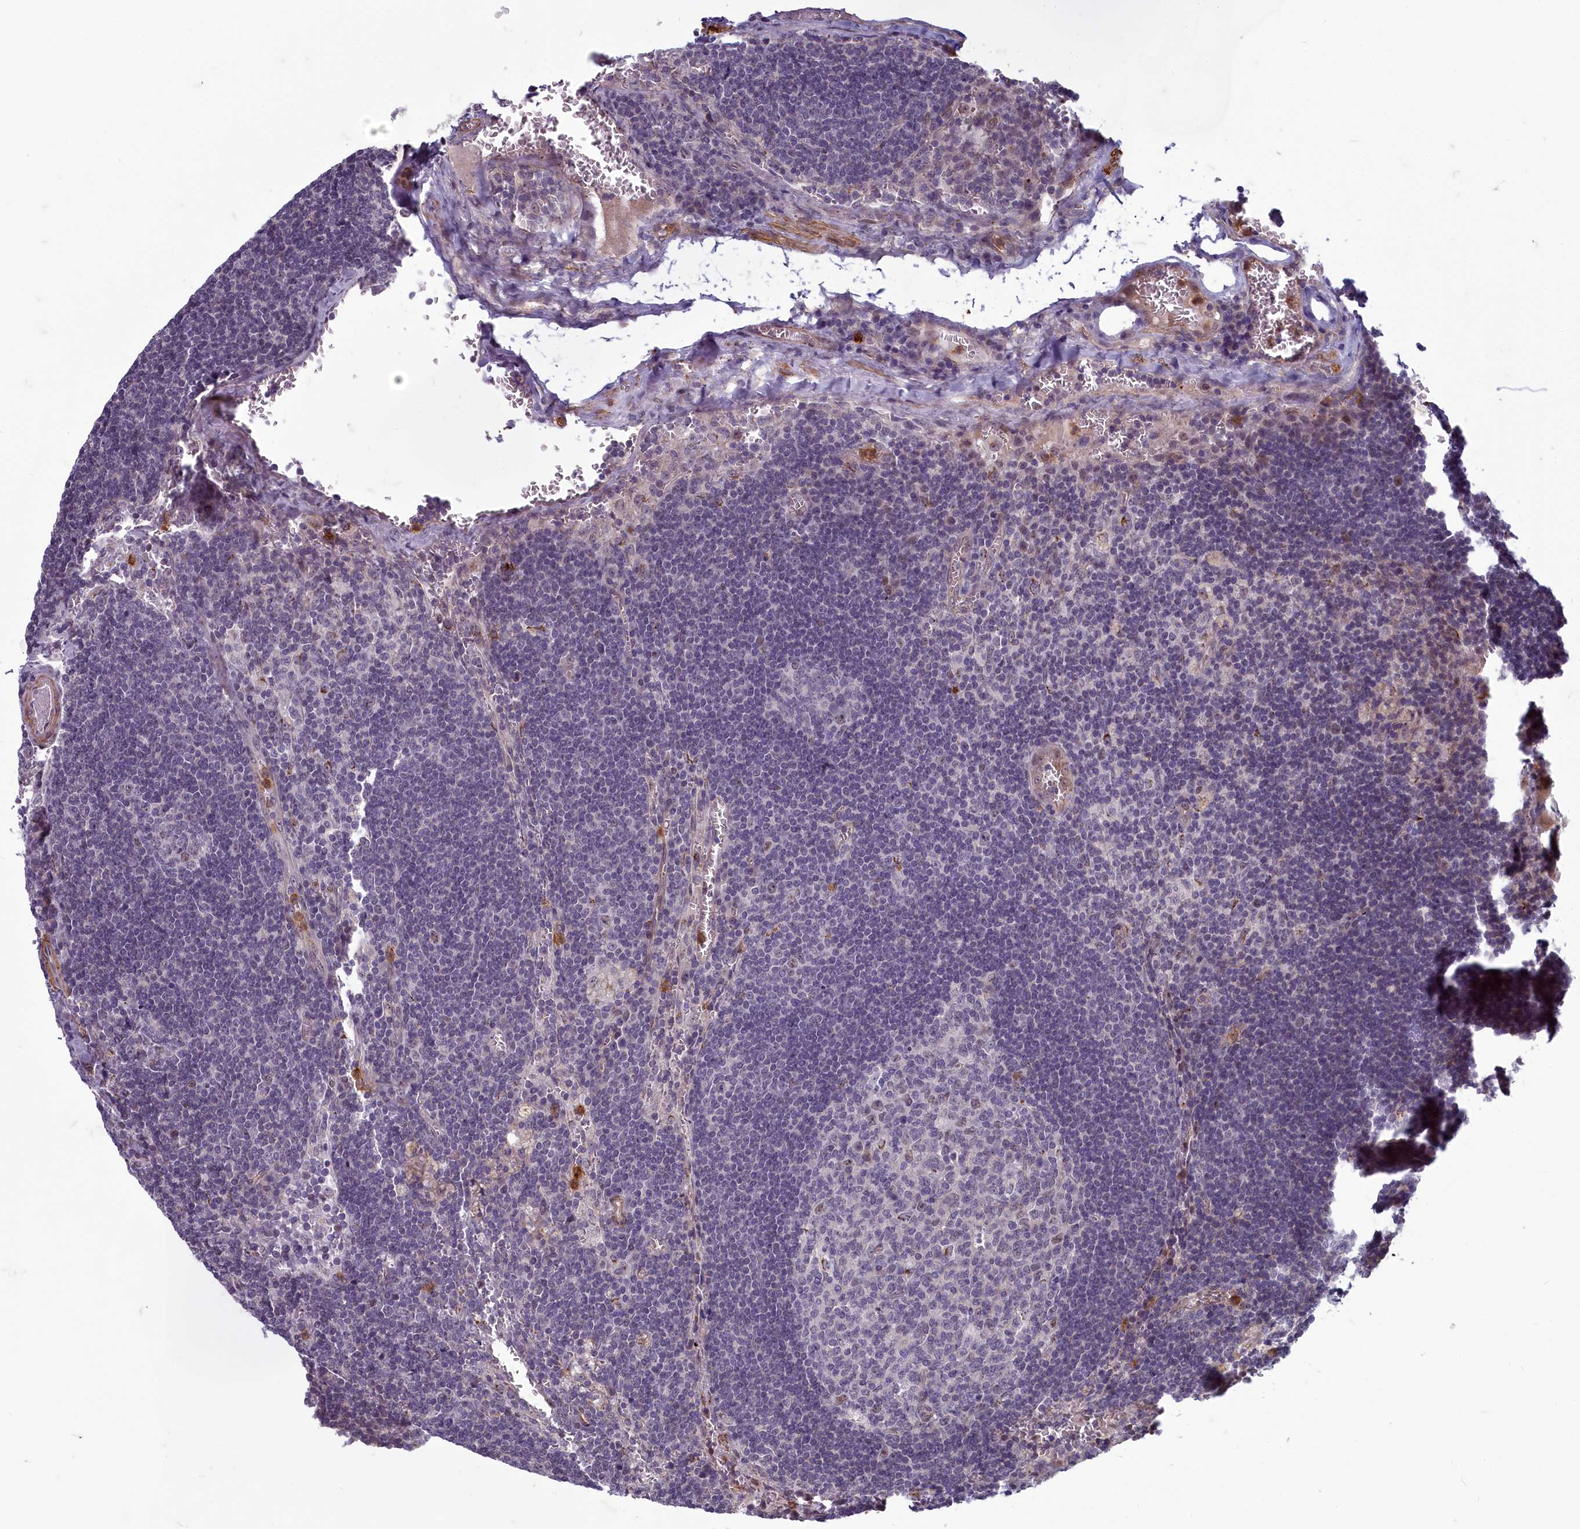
{"staining": {"intensity": "negative", "quantity": "none", "location": "none"}, "tissue": "lymph node", "cell_type": "Germinal center cells", "image_type": "normal", "snomed": [{"axis": "morphology", "description": "Normal tissue, NOS"}, {"axis": "topography", "description": "Lymph node"}], "caption": "A high-resolution histopathology image shows immunohistochemistry staining of benign lymph node, which exhibits no significant expression in germinal center cells.", "gene": "ZNF626", "patient": {"sex": "female", "age": 73}}